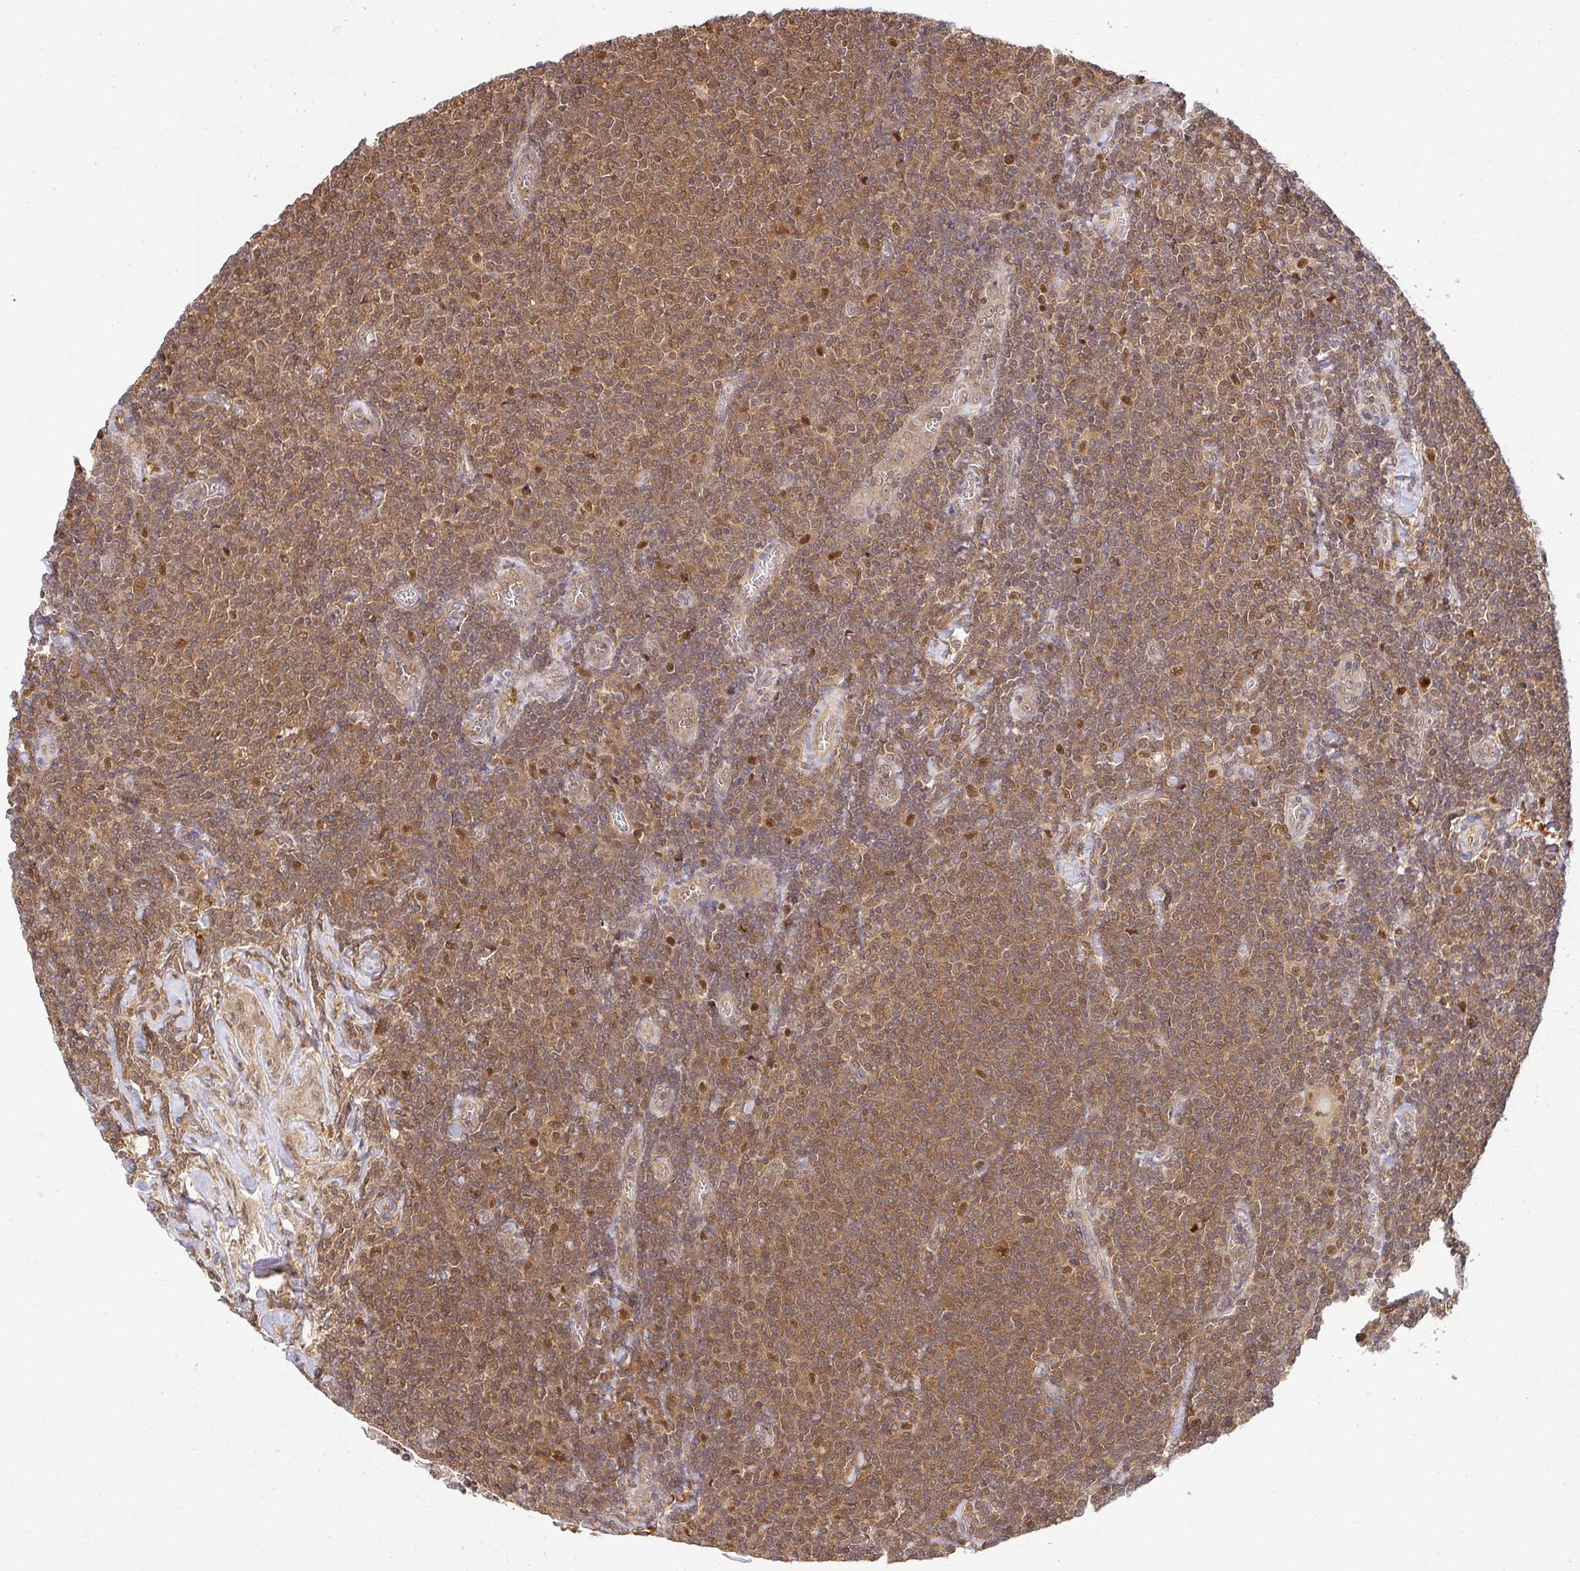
{"staining": {"intensity": "moderate", "quantity": ">75%", "location": "cytoplasmic/membranous,nuclear"}, "tissue": "lymphoma", "cell_type": "Tumor cells", "image_type": "cancer", "snomed": [{"axis": "morphology", "description": "Malignant lymphoma, non-Hodgkin's type, Low grade"}, {"axis": "topography", "description": "Lymph node"}], "caption": "Protein positivity by immunohistochemistry (IHC) displays moderate cytoplasmic/membranous and nuclear positivity in approximately >75% of tumor cells in lymphoma.", "gene": "PSMA4", "patient": {"sex": "male", "age": 52}}